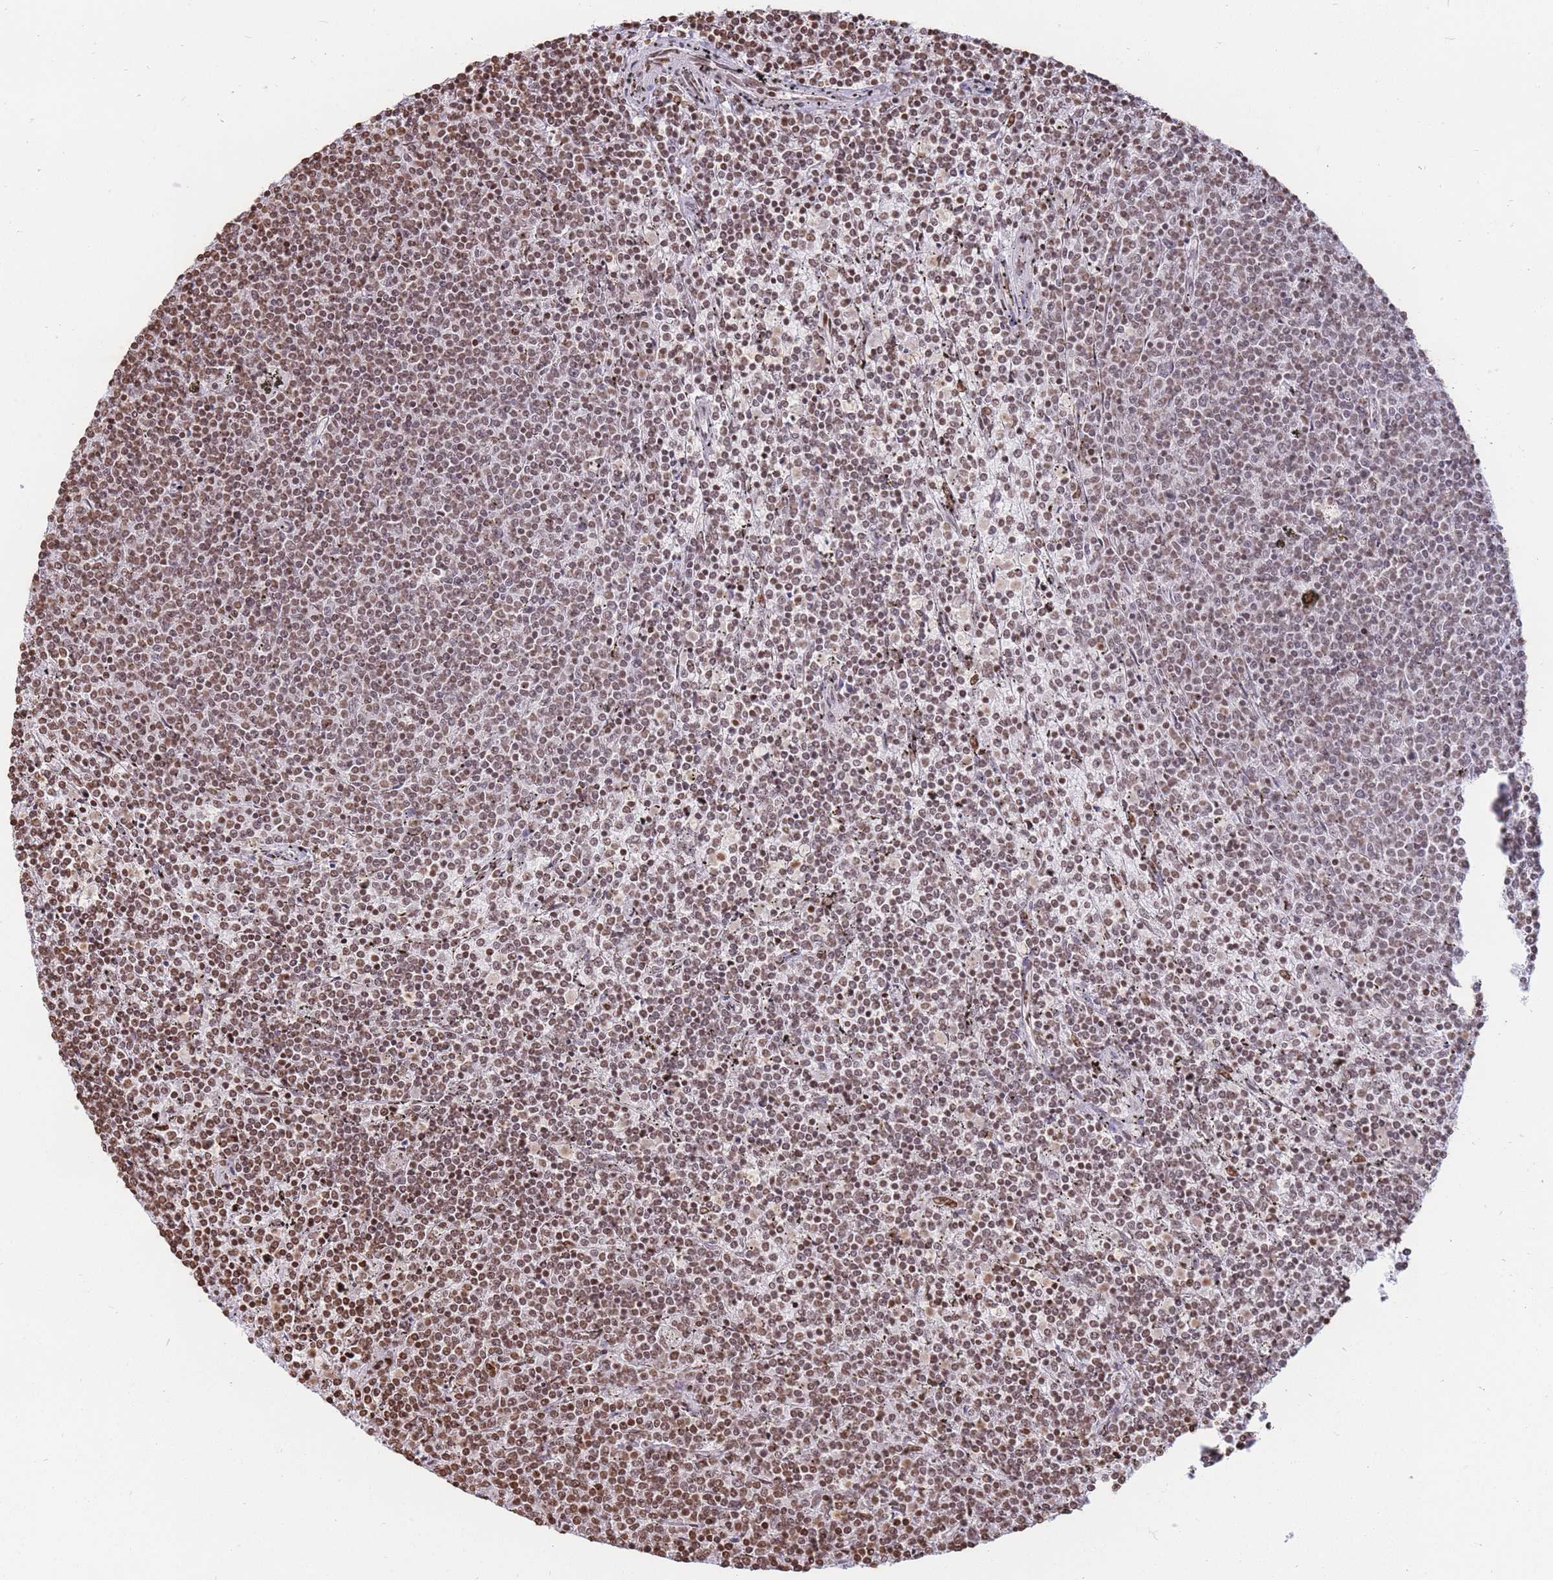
{"staining": {"intensity": "moderate", "quantity": ">75%", "location": "nuclear"}, "tissue": "lymphoma", "cell_type": "Tumor cells", "image_type": "cancer", "snomed": [{"axis": "morphology", "description": "Malignant lymphoma, non-Hodgkin's type, Low grade"}, {"axis": "topography", "description": "Spleen"}], "caption": "Moderate nuclear protein expression is seen in about >75% of tumor cells in low-grade malignant lymphoma, non-Hodgkin's type. (DAB IHC with brightfield microscopy, high magnification).", "gene": "SHISAL1", "patient": {"sex": "female", "age": 50}}